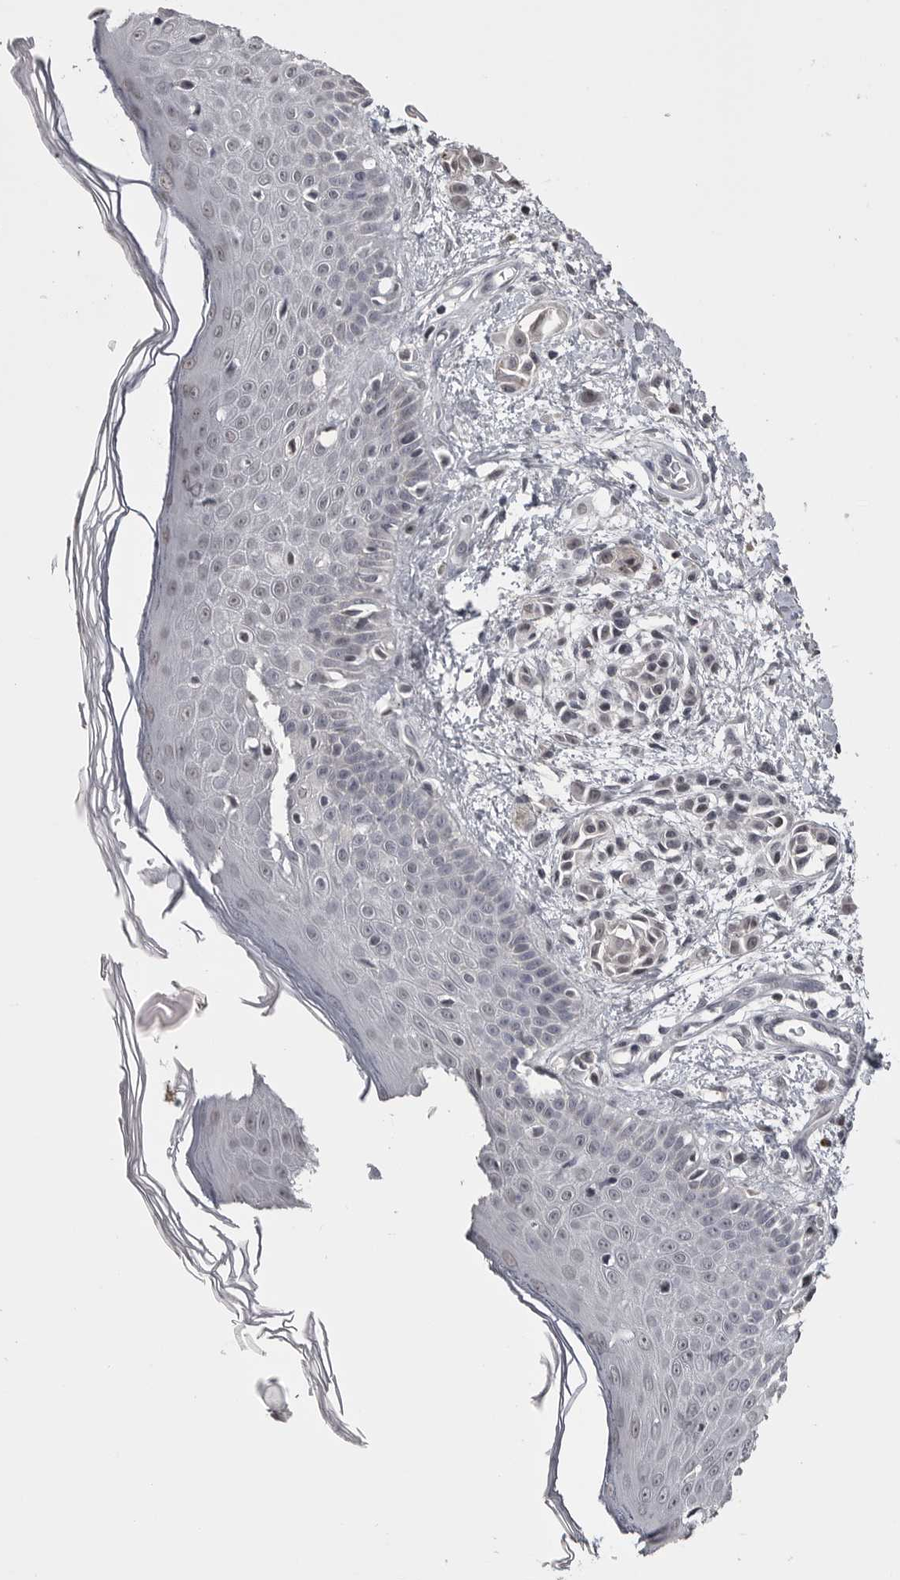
{"staining": {"intensity": "weak", "quantity": "25%-75%", "location": "cytoplasmic/membranous"}, "tissue": "skin", "cell_type": "Fibroblasts", "image_type": "normal", "snomed": [{"axis": "morphology", "description": "Normal tissue, NOS"}, {"axis": "morphology", "description": "Inflammation, NOS"}, {"axis": "topography", "description": "Skin"}], "caption": "Immunohistochemical staining of benign skin demonstrates weak cytoplasmic/membranous protein positivity in approximately 25%-75% of fibroblasts. (DAB (3,3'-diaminobenzidine) IHC with brightfield microscopy, high magnification).", "gene": "DLG2", "patient": {"sex": "female", "age": 44}}